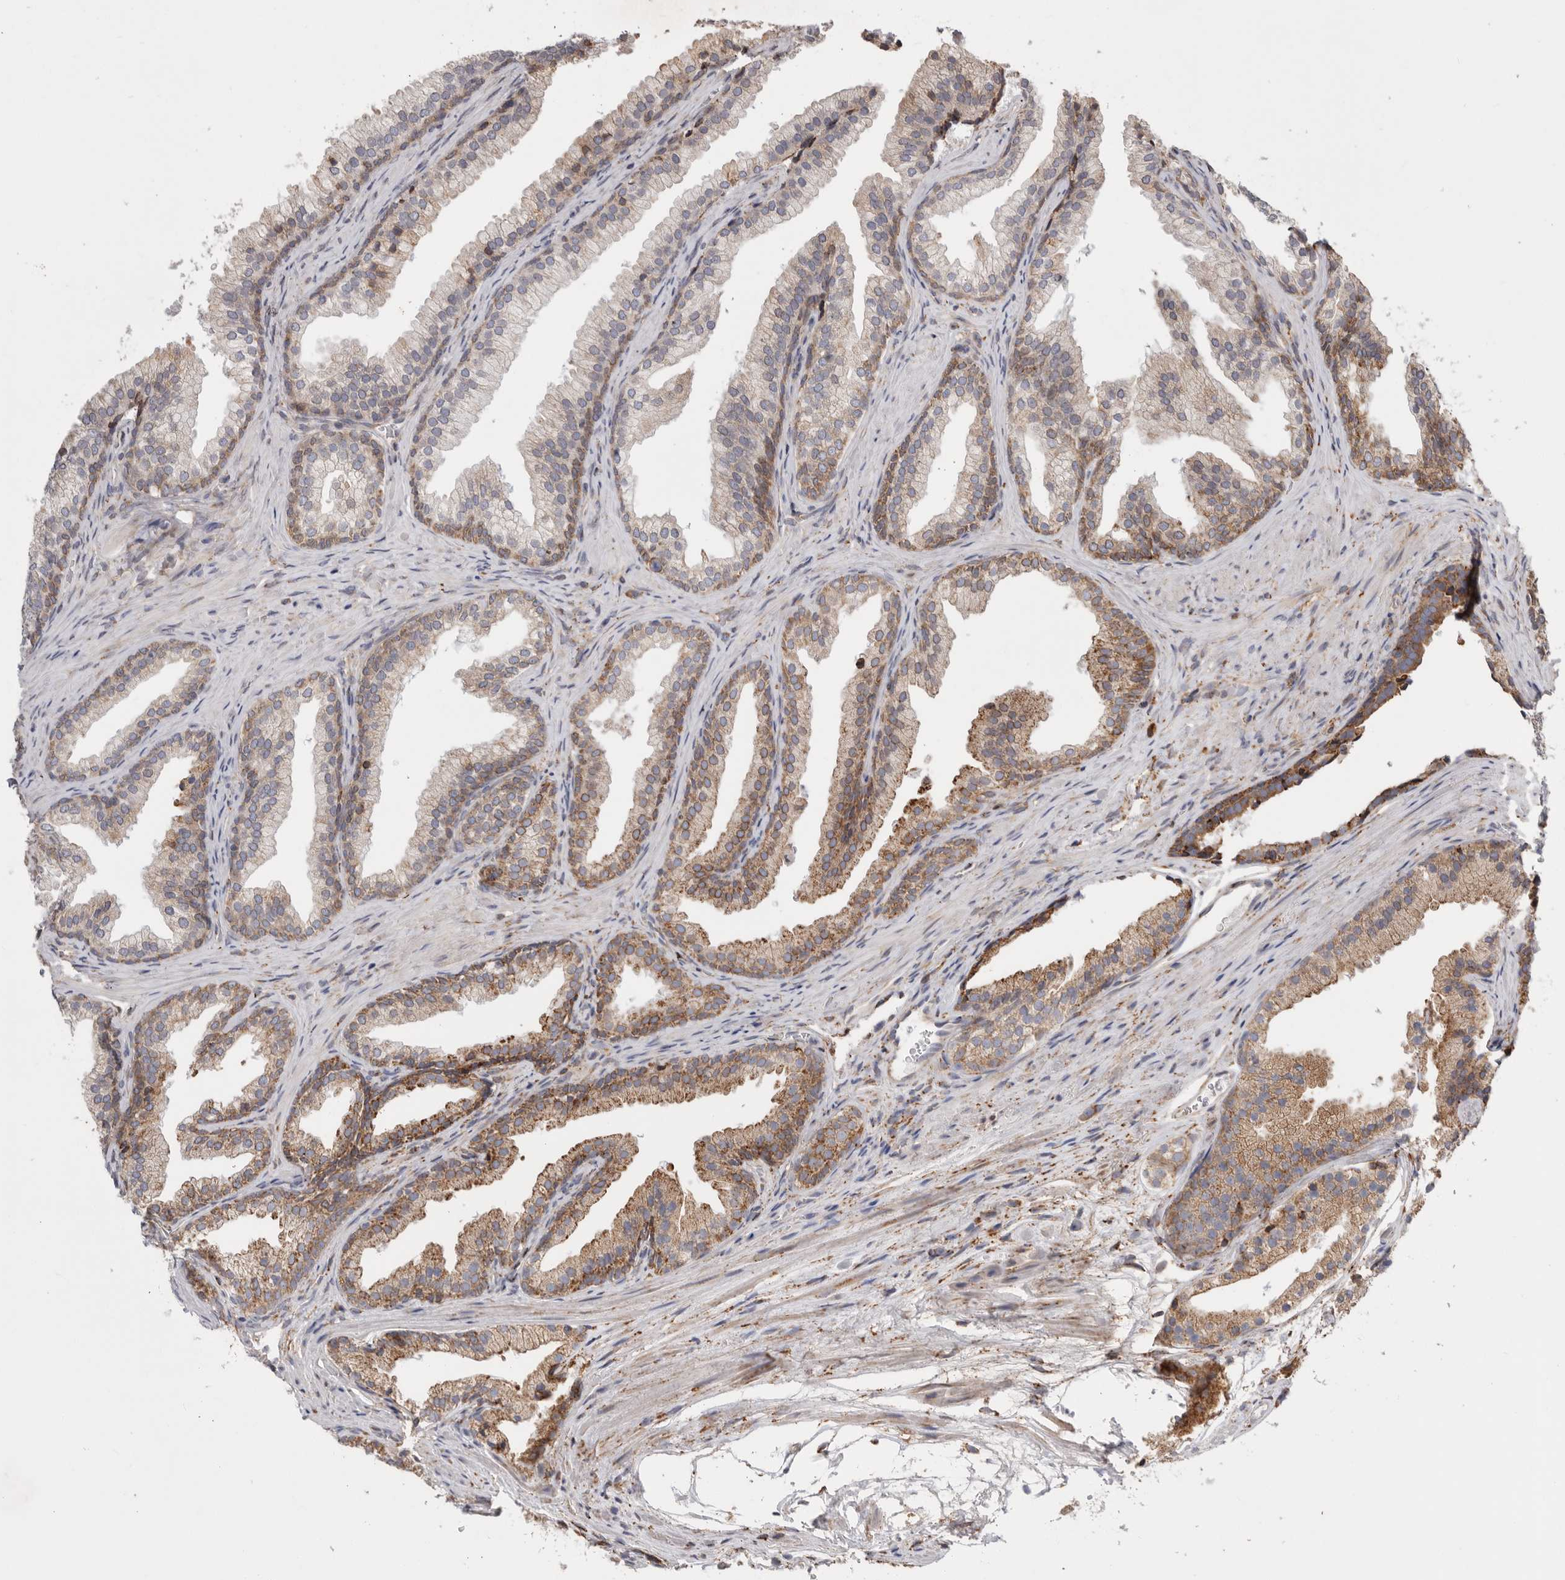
{"staining": {"intensity": "moderate", "quantity": "25%-75%", "location": "cytoplasmic/membranous"}, "tissue": "prostate", "cell_type": "Glandular cells", "image_type": "normal", "snomed": [{"axis": "morphology", "description": "Normal tissue, NOS"}, {"axis": "topography", "description": "Prostate"}], "caption": "Immunohistochemical staining of normal prostate reveals moderate cytoplasmic/membranous protein staining in approximately 25%-75% of glandular cells. (DAB (3,3'-diaminobenzidine) IHC with brightfield microscopy, high magnification).", "gene": "GANAB", "patient": {"sex": "male", "age": 76}}